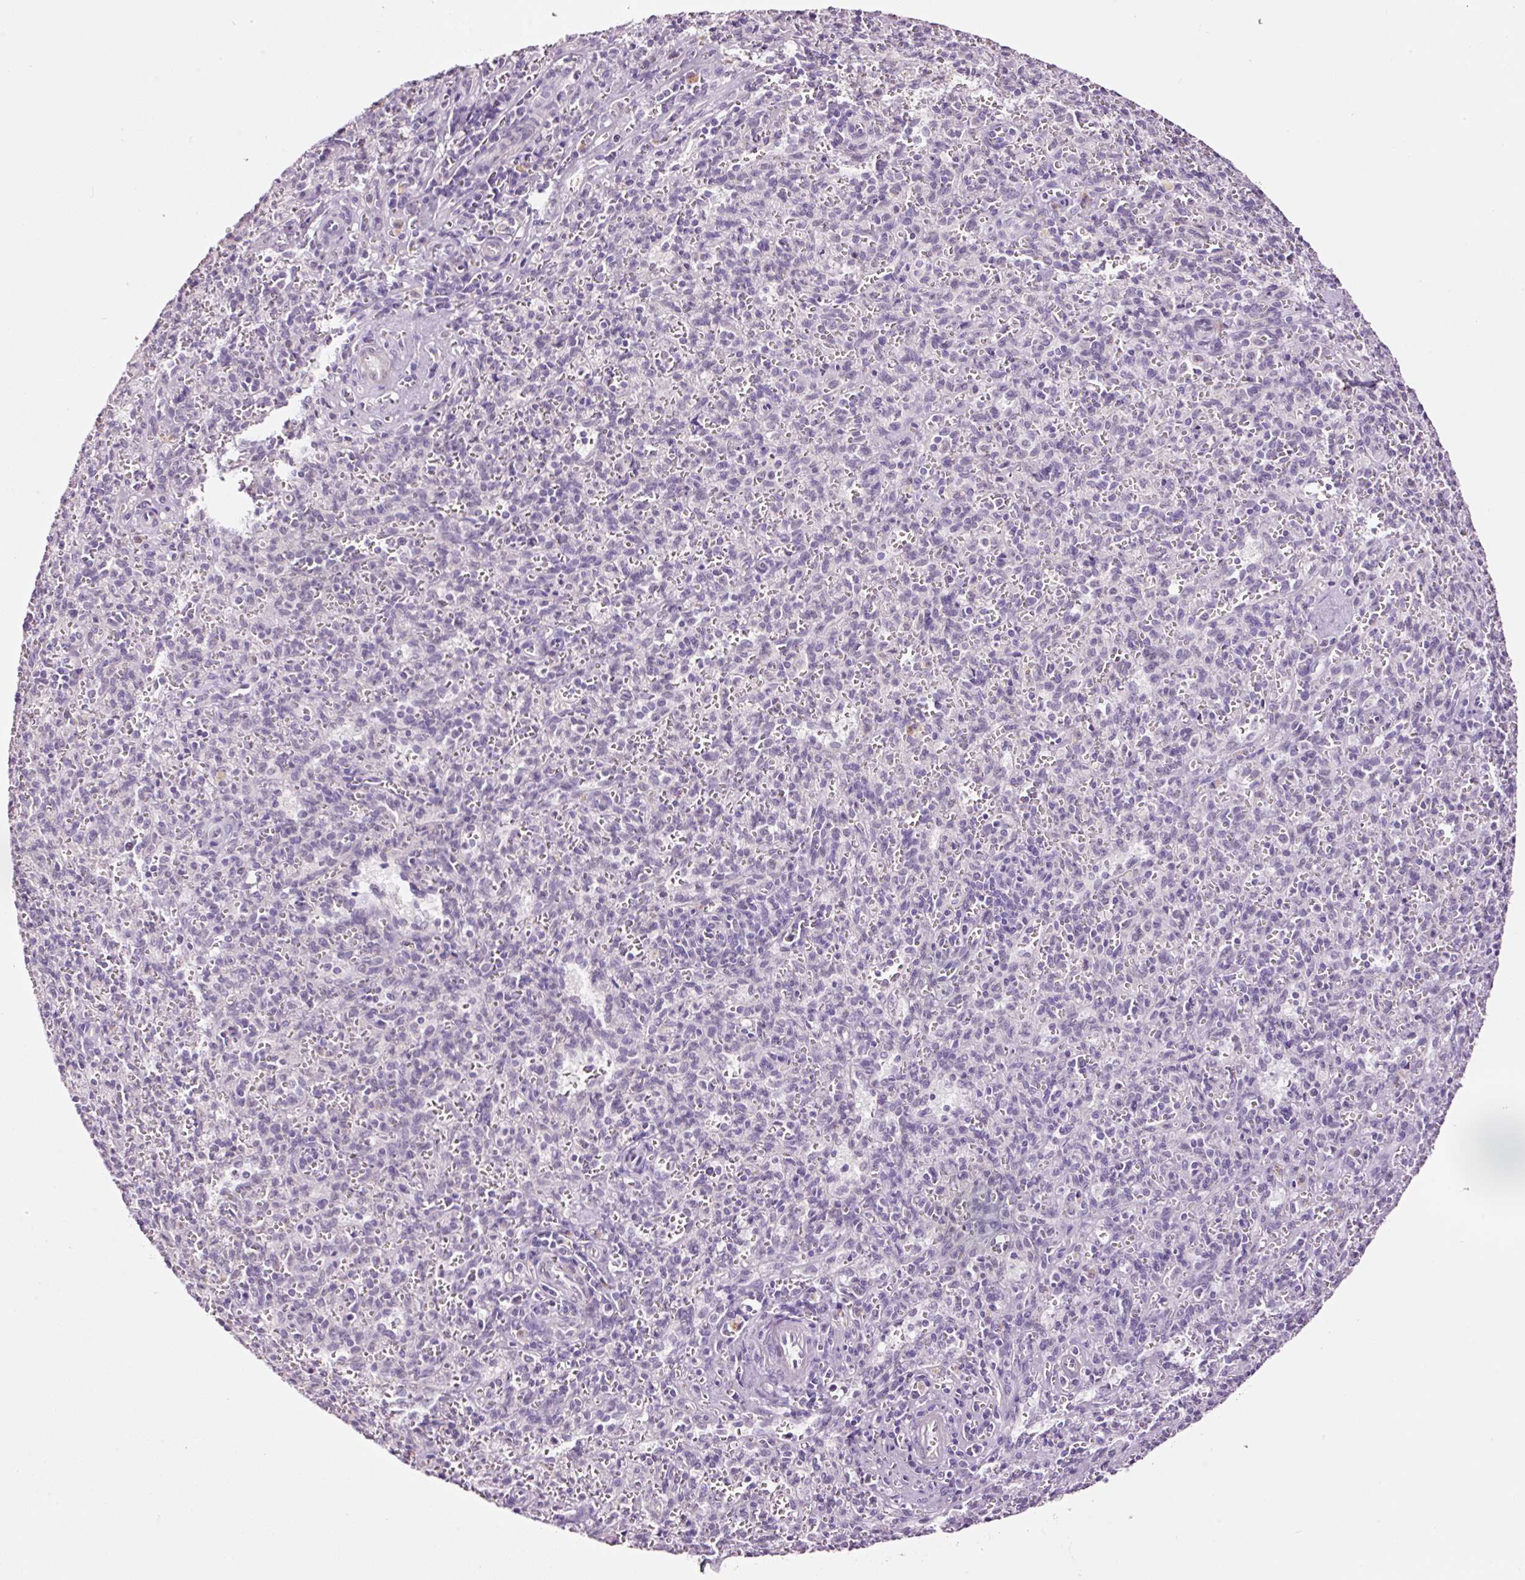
{"staining": {"intensity": "negative", "quantity": "none", "location": "none"}, "tissue": "spleen", "cell_type": "Cells in red pulp", "image_type": "normal", "snomed": [{"axis": "morphology", "description": "Normal tissue, NOS"}, {"axis": "topography", "description": "Spleen"}], "caption": "A photomicrograph of human spleen is negative for staining in cells in red pulp. The staining is performed using DAB (3,3'-diaminobenzidine) brown chromogen with nuclei counter-stained in using hematoxylin.", "gene": "RTF2", "patient": {"sex": "female", "age": 26}}